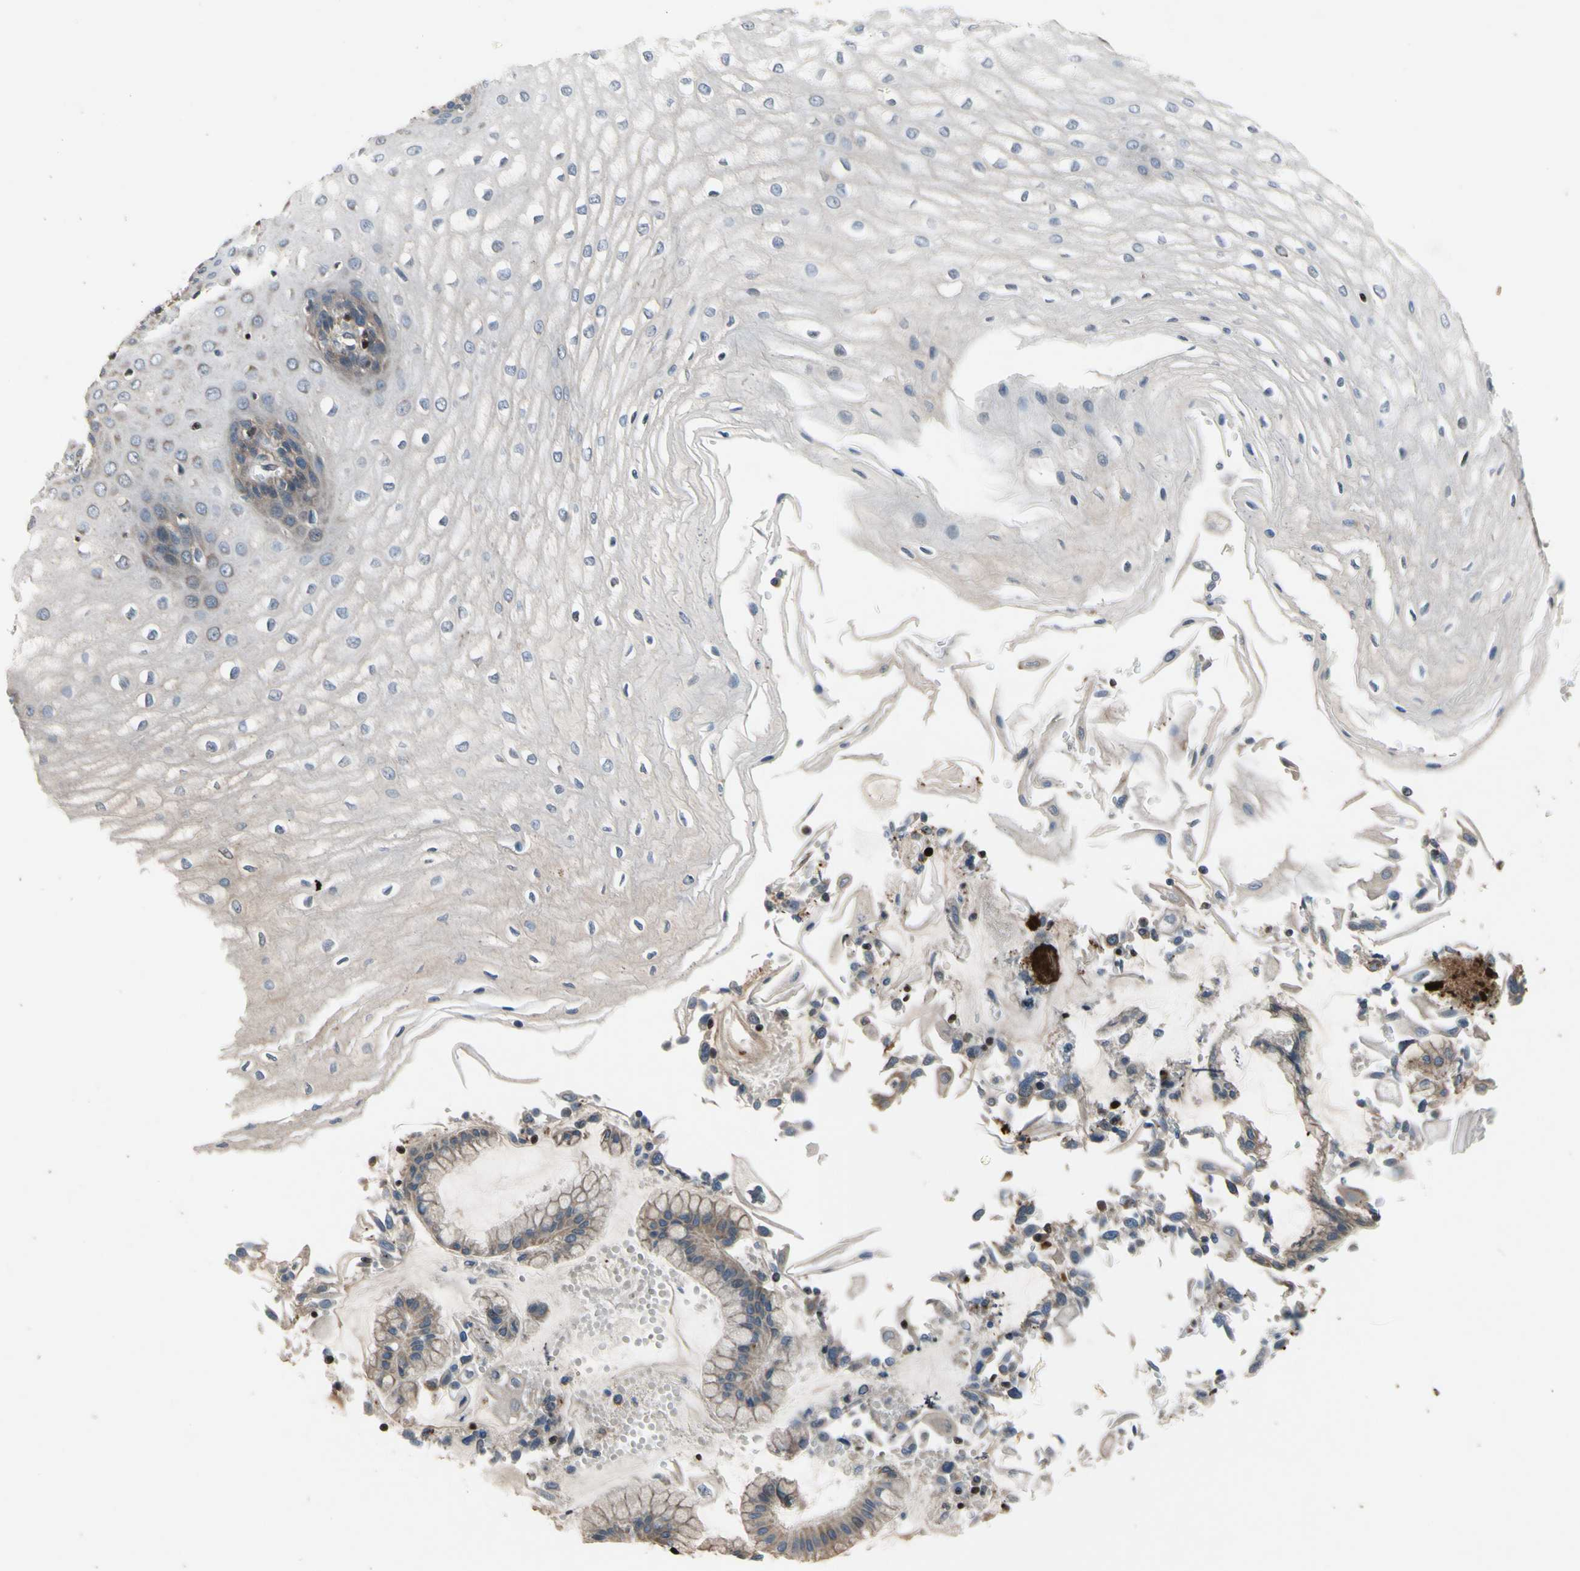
{"staining": {"intensity": "negative", "quantity": "none", "location": "none"}, "tissue": "esophagus", "cell_type": "Squamous epithelial cells", "image_type": "normal", "snomed": [{"axis": "morphology", "description": "Normal tissue, NOS"}, {"axis": "morphology", "description": "Squamous cell carcinoma, NOS"}, {"axis": "topography", "description": "Esophagus"}], "caption": "A micrograph of esophagus stained for a protein displays no brown staining in squamous epithelial cells.", "gene": "TBX21", "patient": {"sex": "male", "age": 65}}